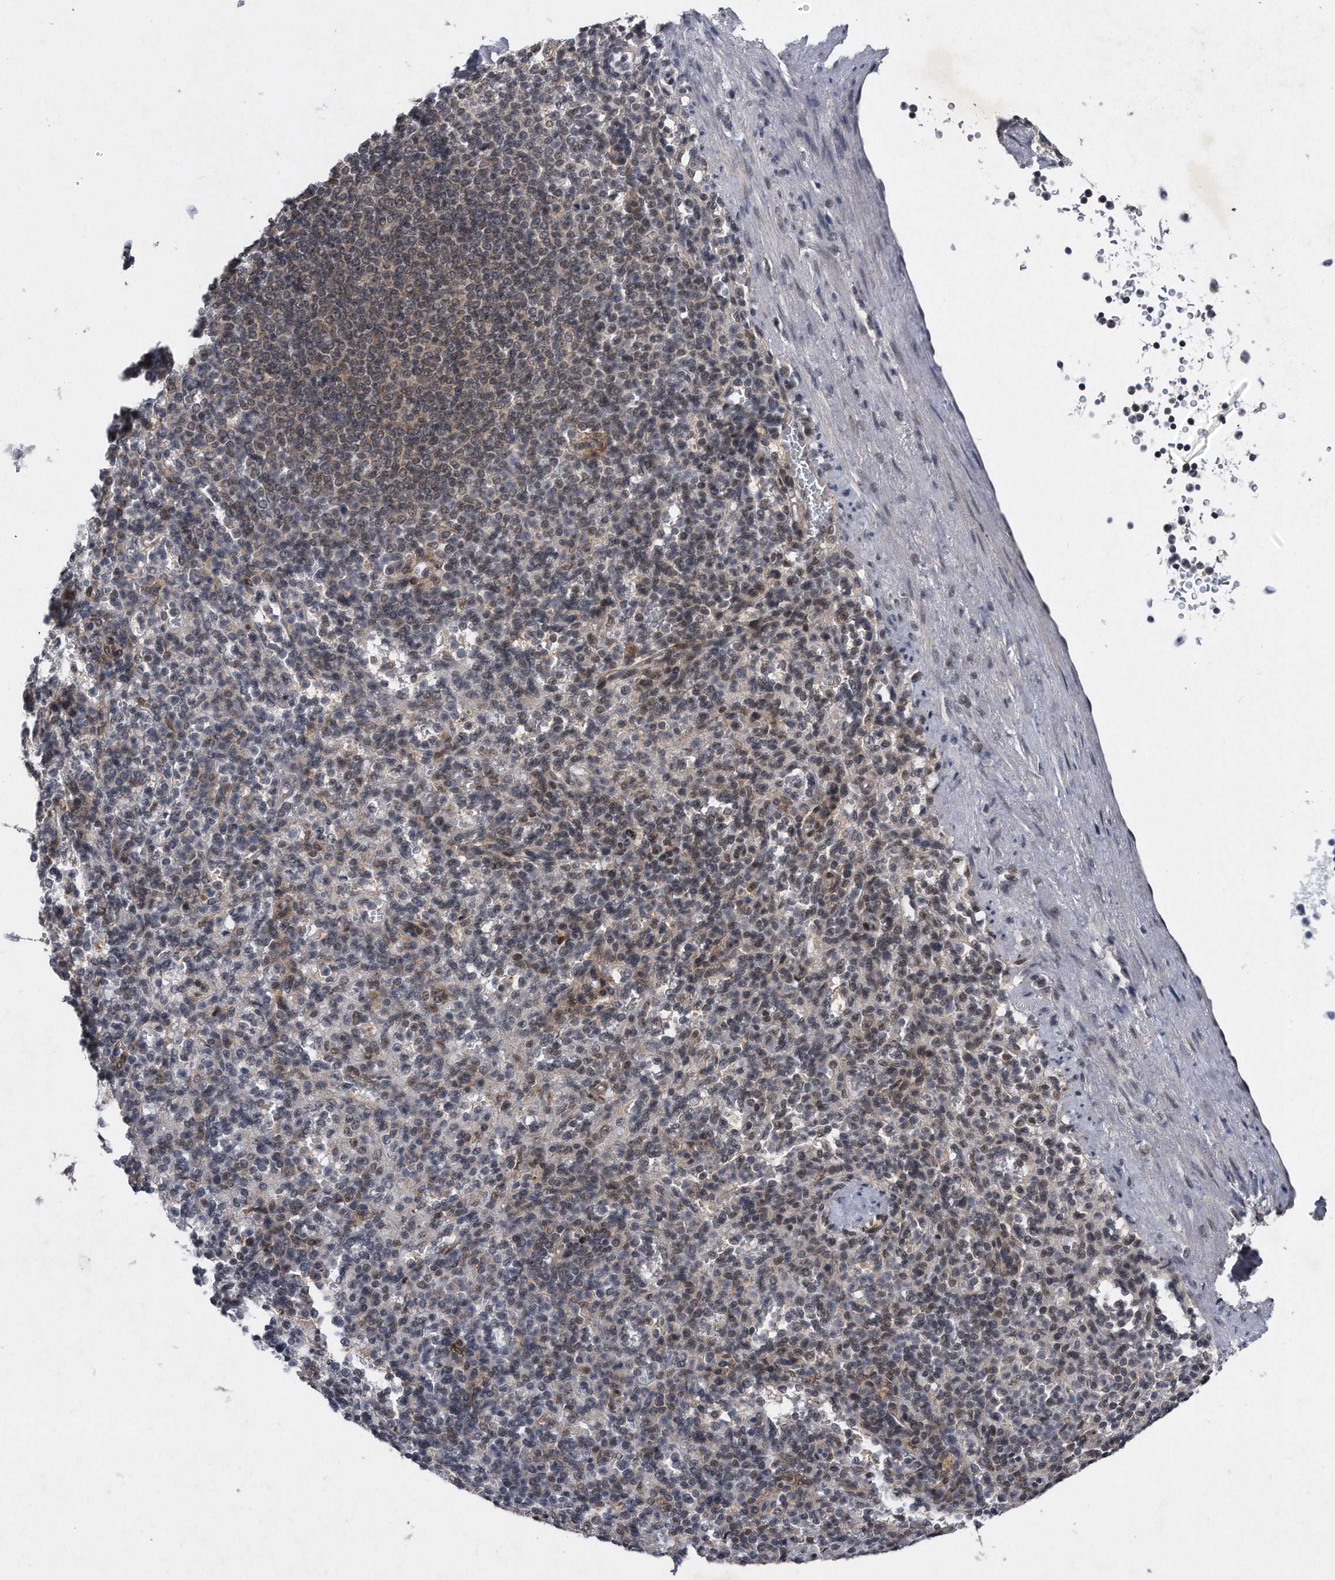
{"staining": {"intensity": "weak", "quantity": "25%-75%", "location": "cytoplasmic/membranous,nuclear"}, "tissue": "spleen", "cell_type": "Cells in red pulp", "image_type": "normal", "snomed": [{"axis": "morphology", "description": "Normal tissue, NOS"}, {"axis": "topography", "description": "Spleen"}], "caption": "Protein expression analysis of unremarkable human spleen reveals weak cytoplasmic/membranous,nuclear staining in approximately 25%-75% of cells in red pulp. The protein is shown in brown color, while the nuclei are stained blue.", "gene": "VIRMA", "patient": {"sex": "female", "age": 74}}